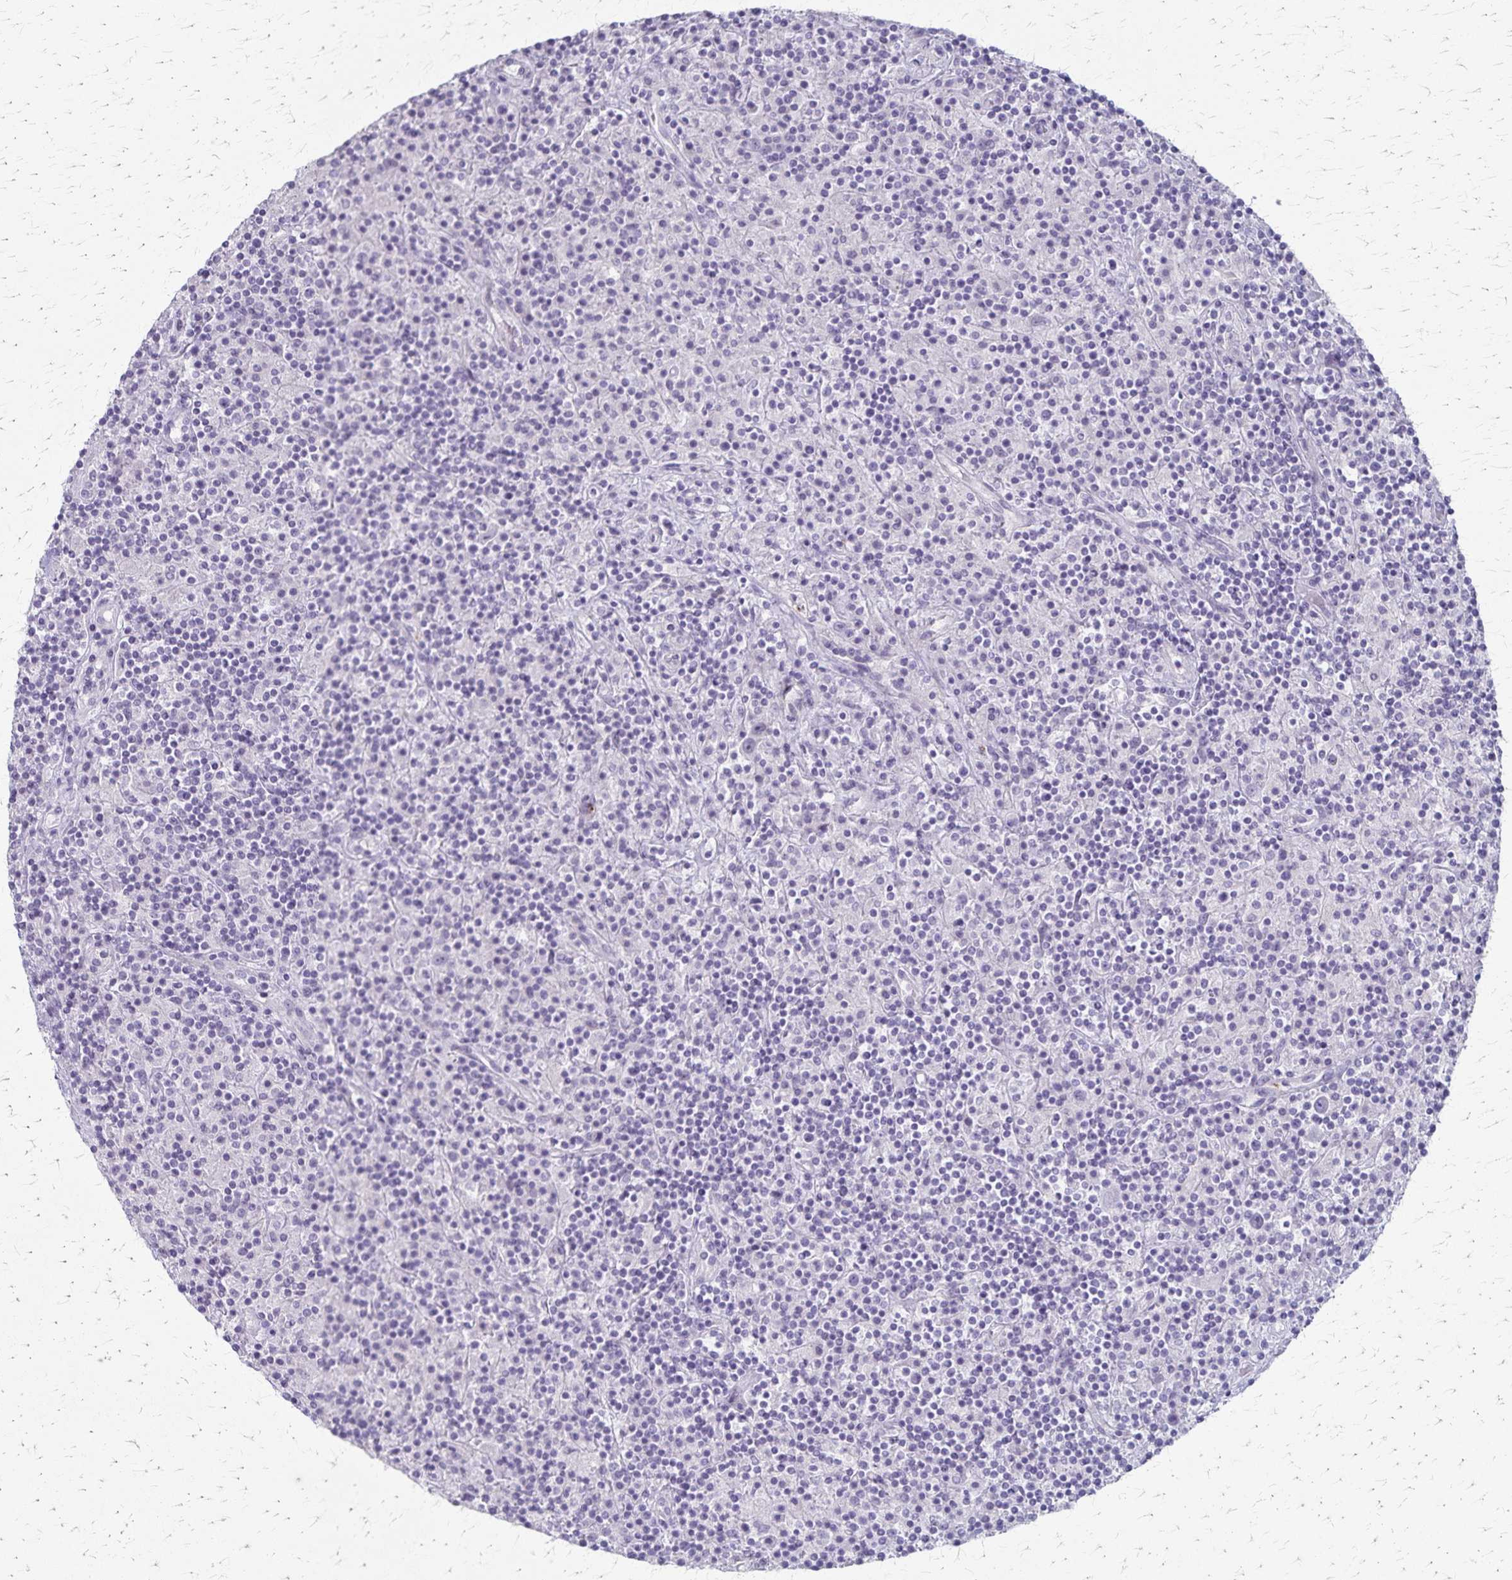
{"staining": {"intensity": "negative", "quantity": "none", "location": "none"}, "tissue": "lymphoma", "cell_type": "Tumor cells", "image_type": "cancer", "snomed": [{"axis": "morphology", "description": "Hodgkin's disease, NOS"}, {"axis": "topography", "description": "Lymph node"}], "caption": "Tumor cells show no significant protein positivity in lymphoma.", "gene": "RASL10B", "patient": {"sex": "male", "age": 70}}